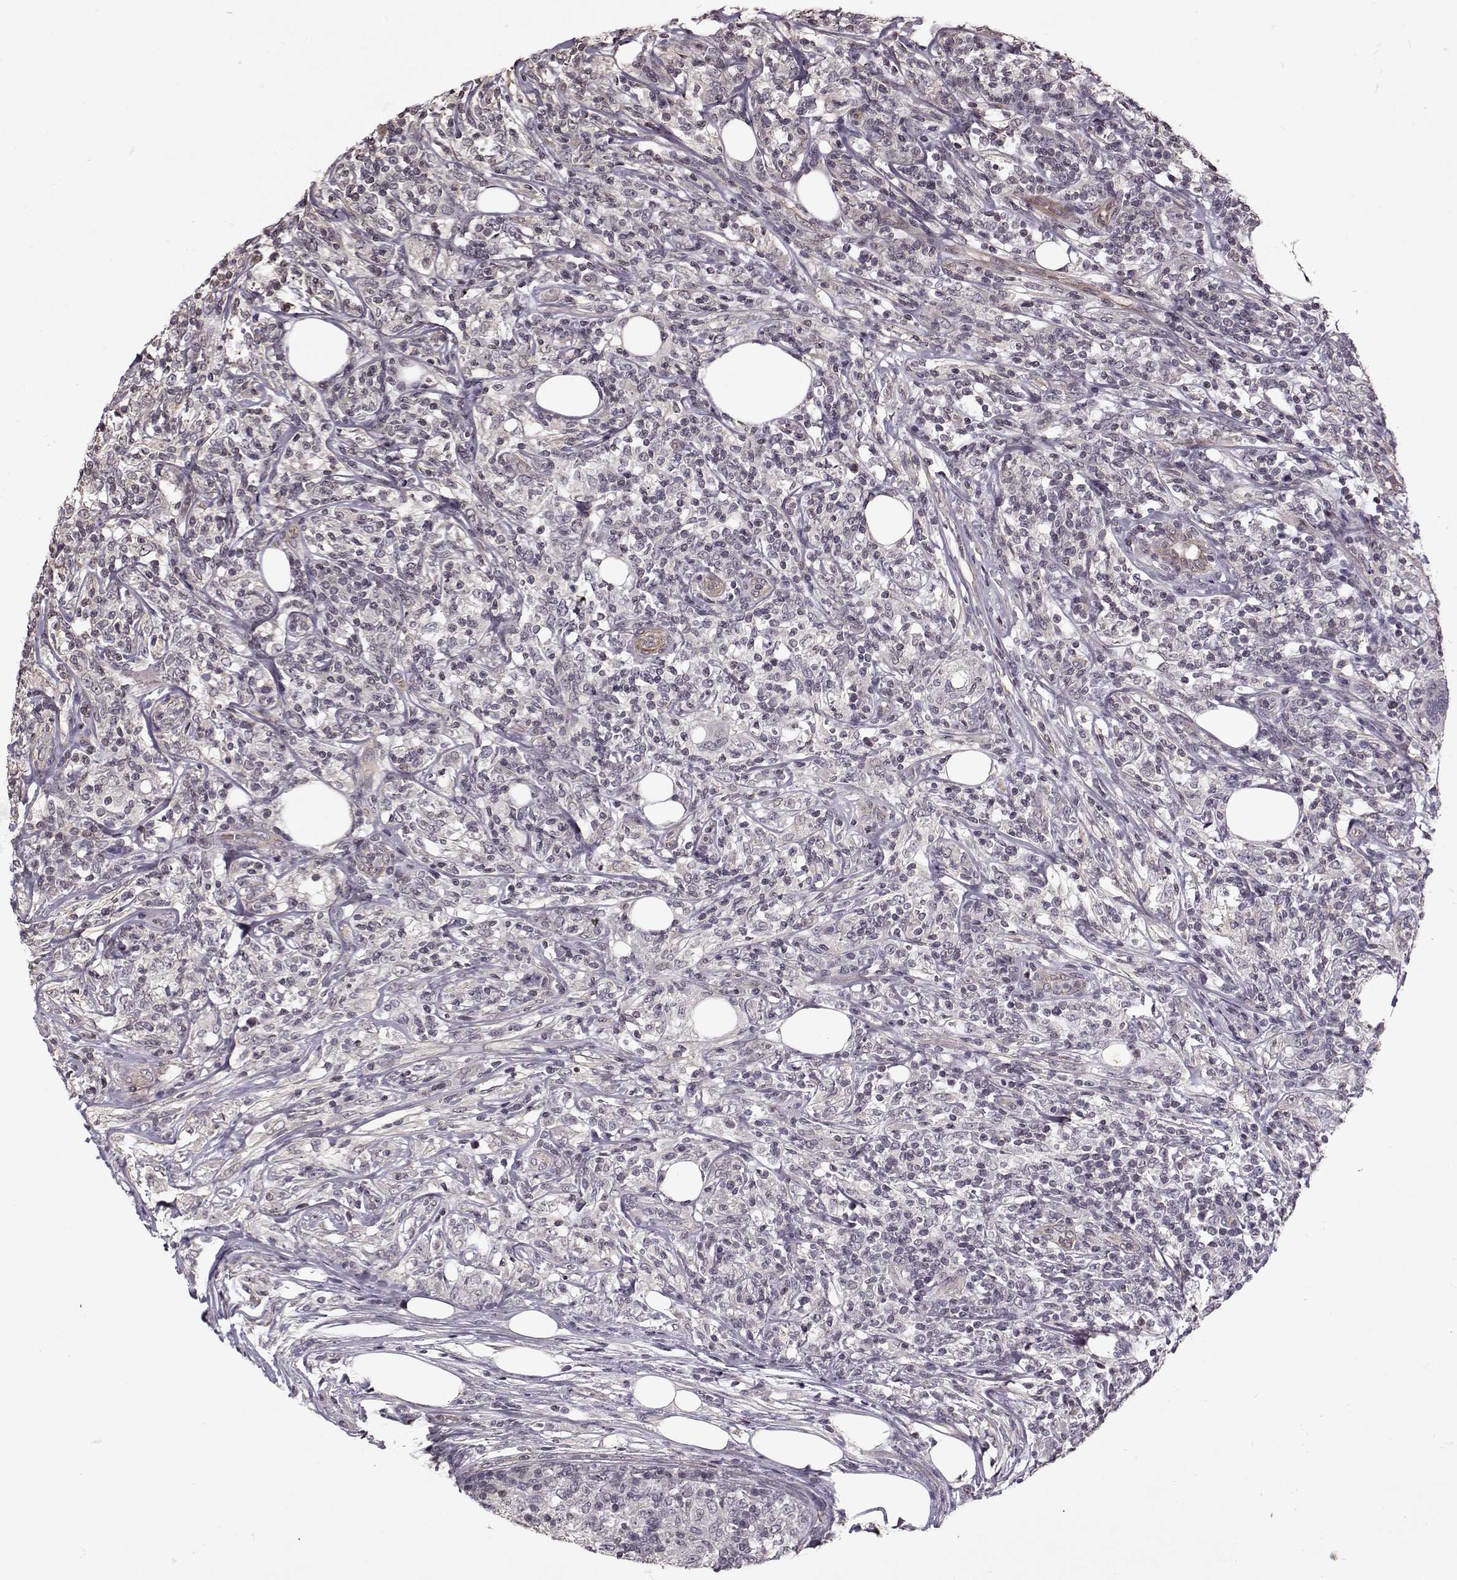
{"staining": {"intensity": "negative", "quantity": "none", "location": "none"}, "tissue": "lymphoma", "cell_type": "Tumor cells", "image_type": "cancer", "snomed": [{"axis": "morphology", "description": "Malignant lymphoma, non-Hodgkin's type, High grade"}, {"axis": "topography", "description": "Lymph node"}], "caption": "DAB (3,3'-diaminobenzidine) immunohistochemical staining of human lymphoma shows no significant staining in tumor cells.", "gene": "KRT9", "patient": {"sex": "female", "age": 84}}